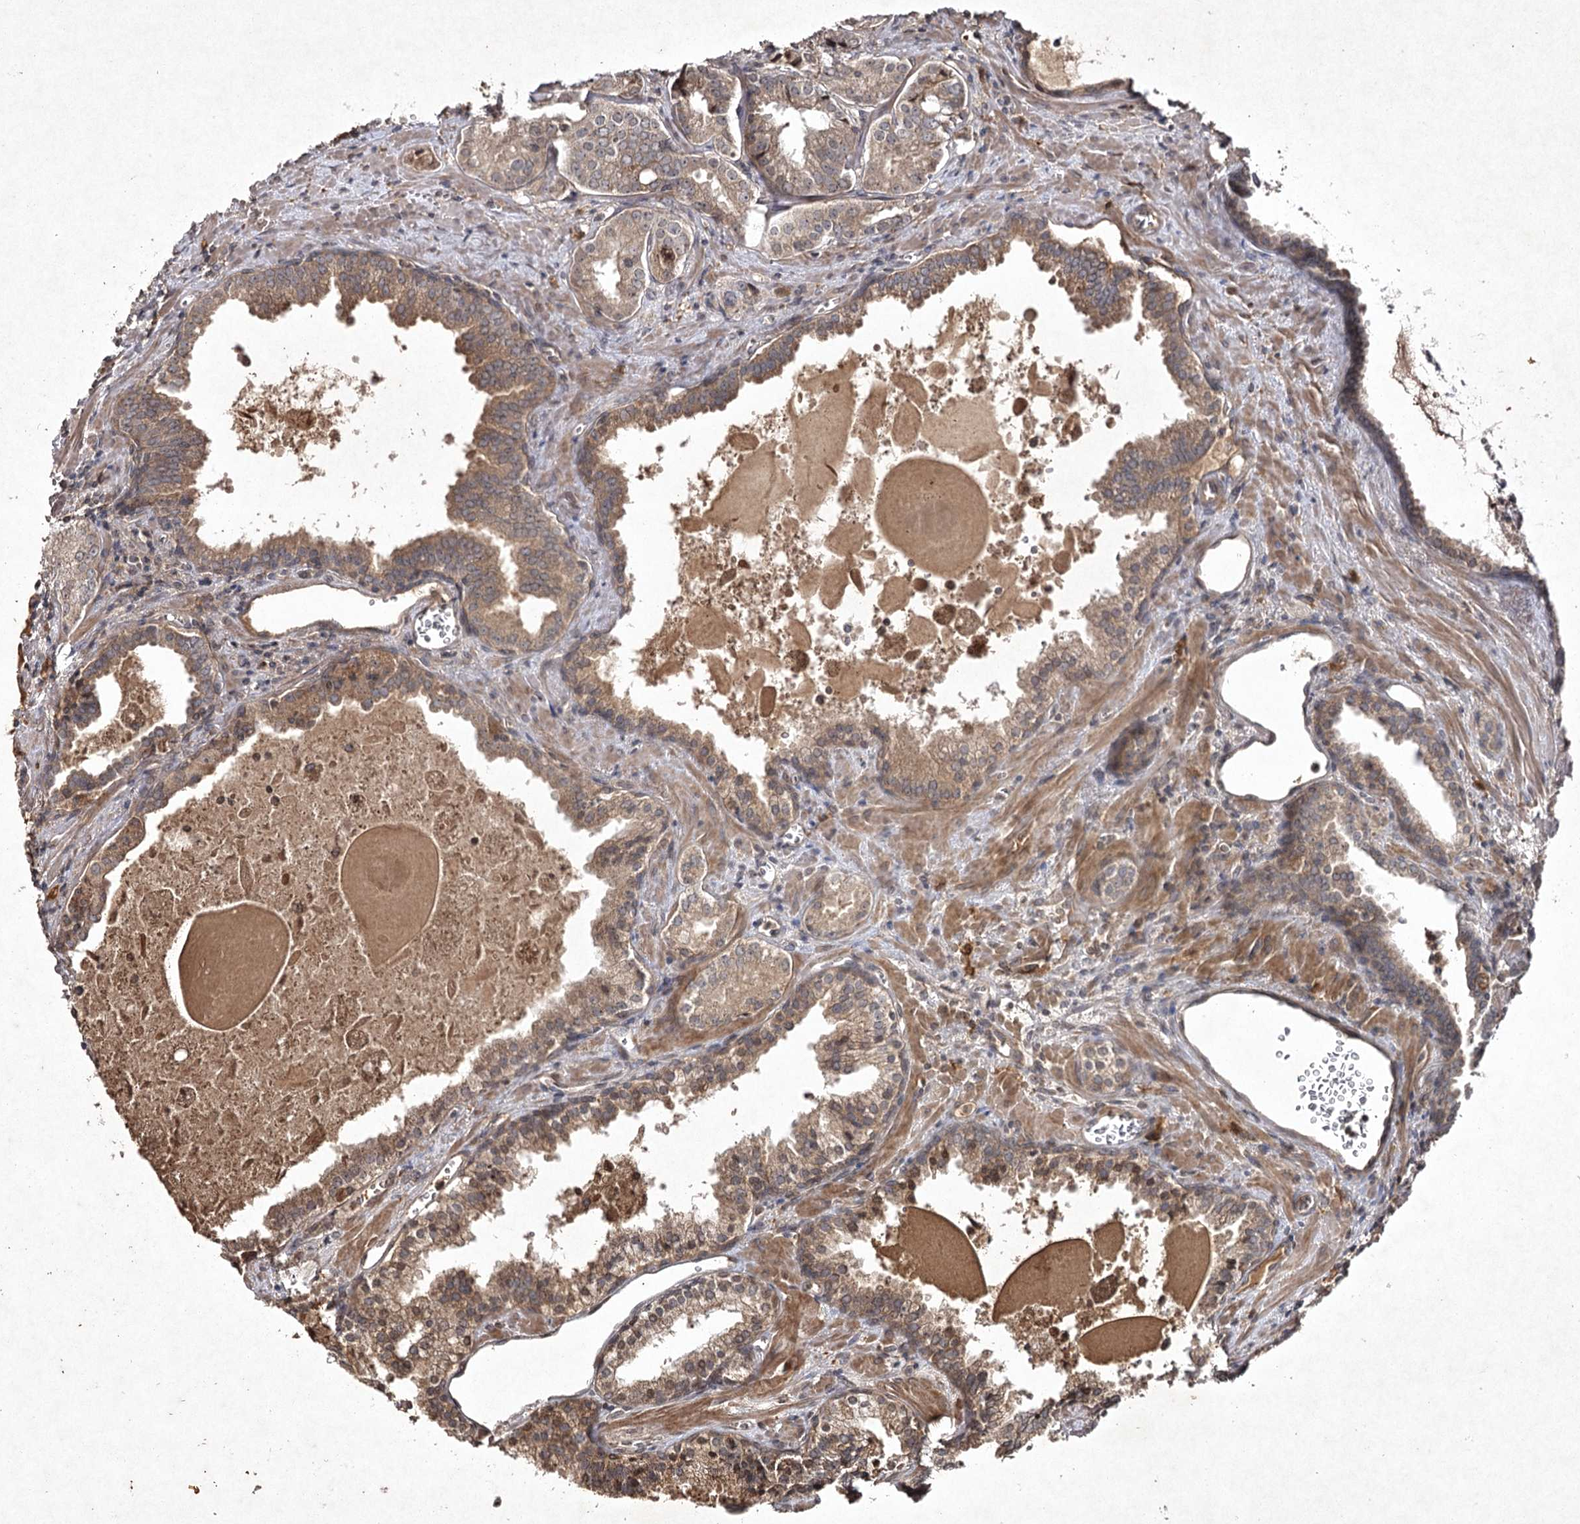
{"staining": {"intensity": "moderate", "quantity": "25%-75%", "location": "cytoplasmic/membranous"}, "tissue": "prostate cancer", "cell_type": "Tumor cells", "image_type": "cancer", "snomed": [{"axis": "morphology", "description": "Adenocarcinoma, High grade"}, {"axis": "topography", "description": "Prostate"}], "caption": "Adenocarcinoma (high-grade) (prostate) stained with a protein marker displays moderate staining in tumor cells.", "gene": "CYP2B6", "patient": {"sex": "male", "age": 68}}